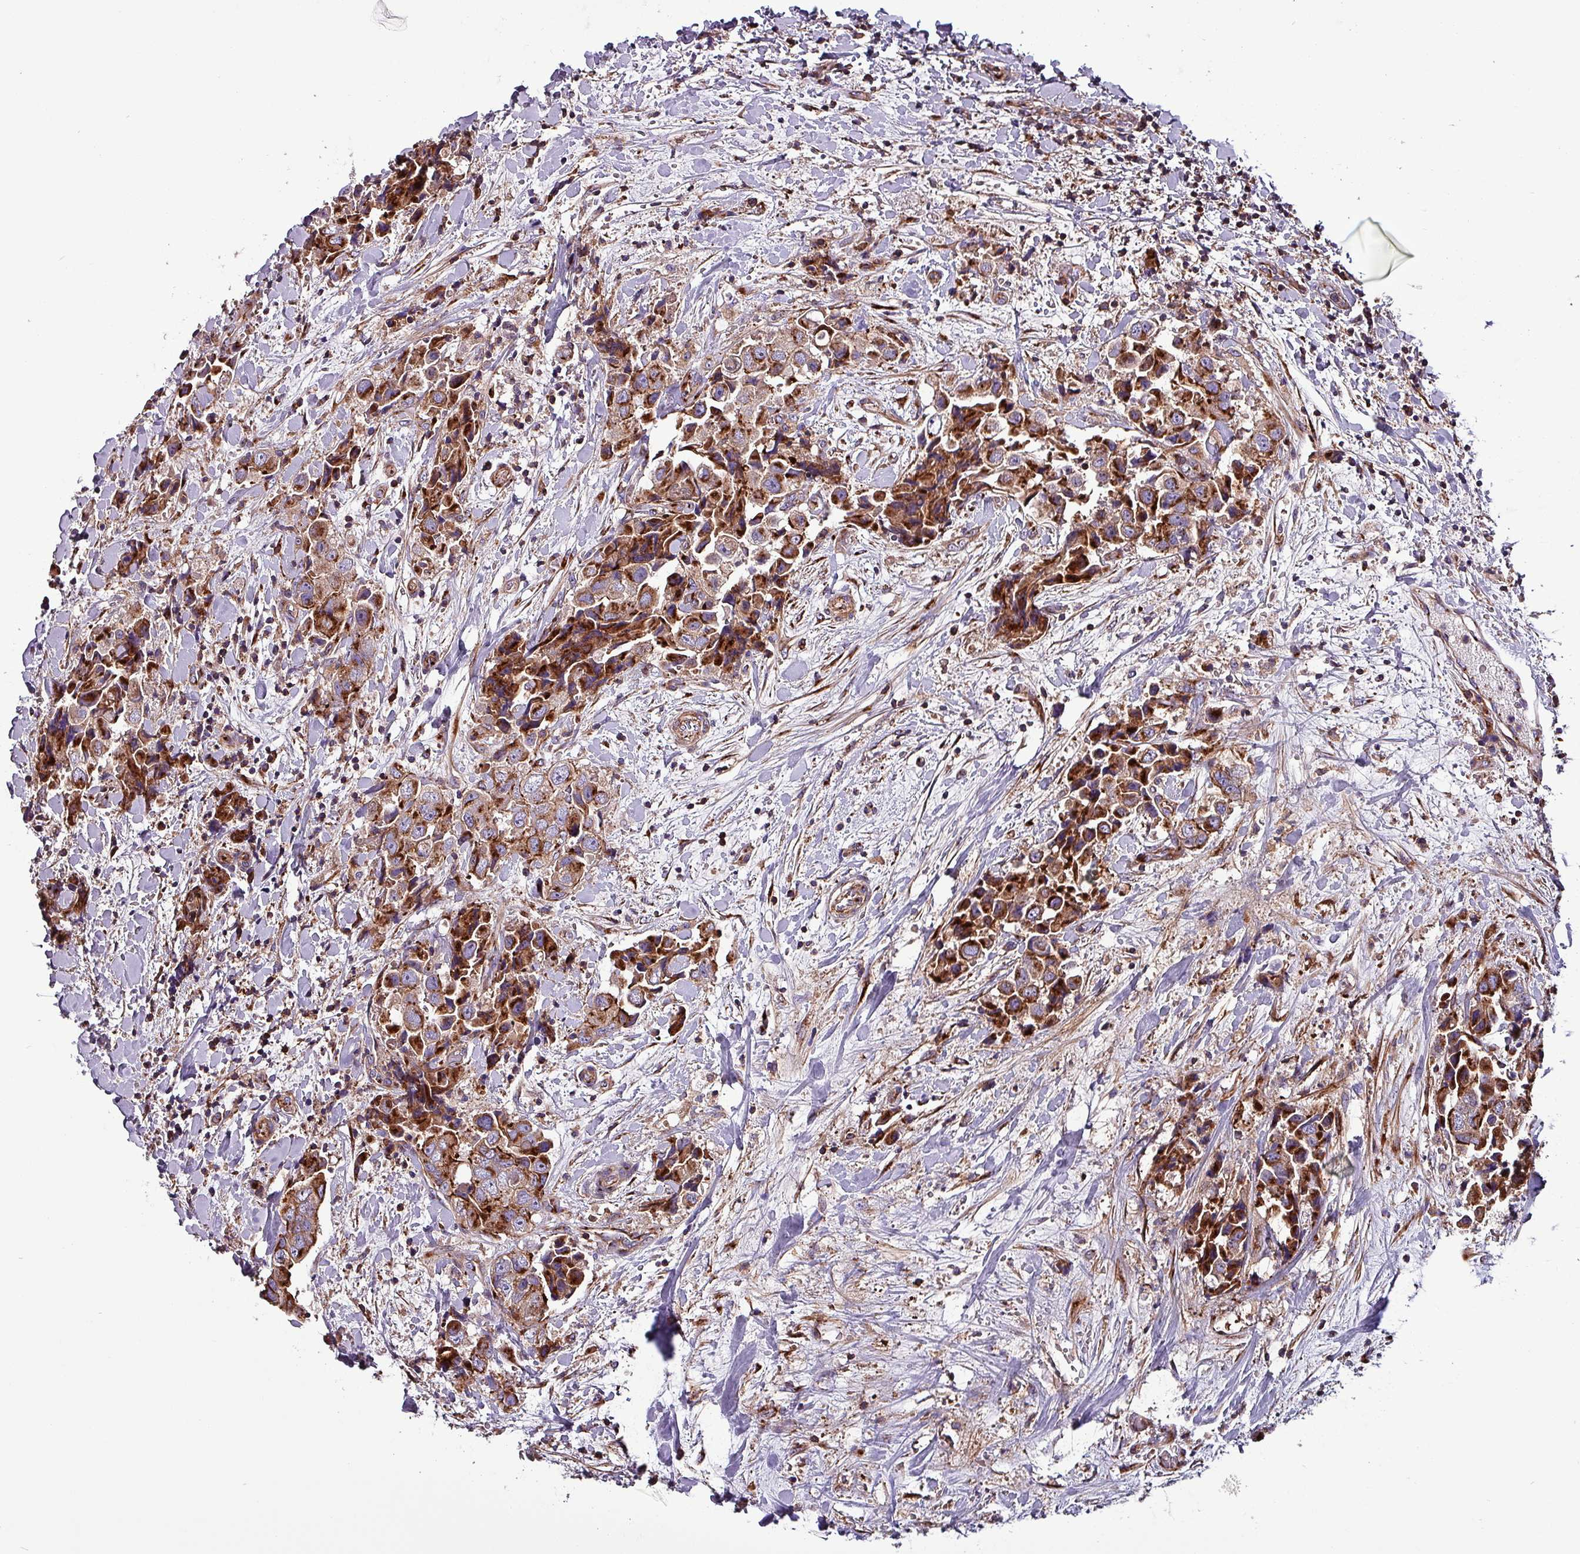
{"staining": {"intensity": "moderate", "quantity": ">75%", "location": "cytoplasmic/membranous"}, "tissue": "breast cancer", "cell_type": "Tumor cells", "image_type": "cancer", "snomed": [{"axis": "morphology", "description": "Normal tissue, NOS"}, {"axis": "morphology", "description": "Duct carcinoma"}, {"axis": "topography", "description": "Breast"}], "caption": "An image of breast infiltrating ductal carcinoma stained for a protein displays moderate cytoplasmic/membranous brown staining in tumor cells.", "gene": "VAMP4", "patient": {"sex": "female", "age": 62}}